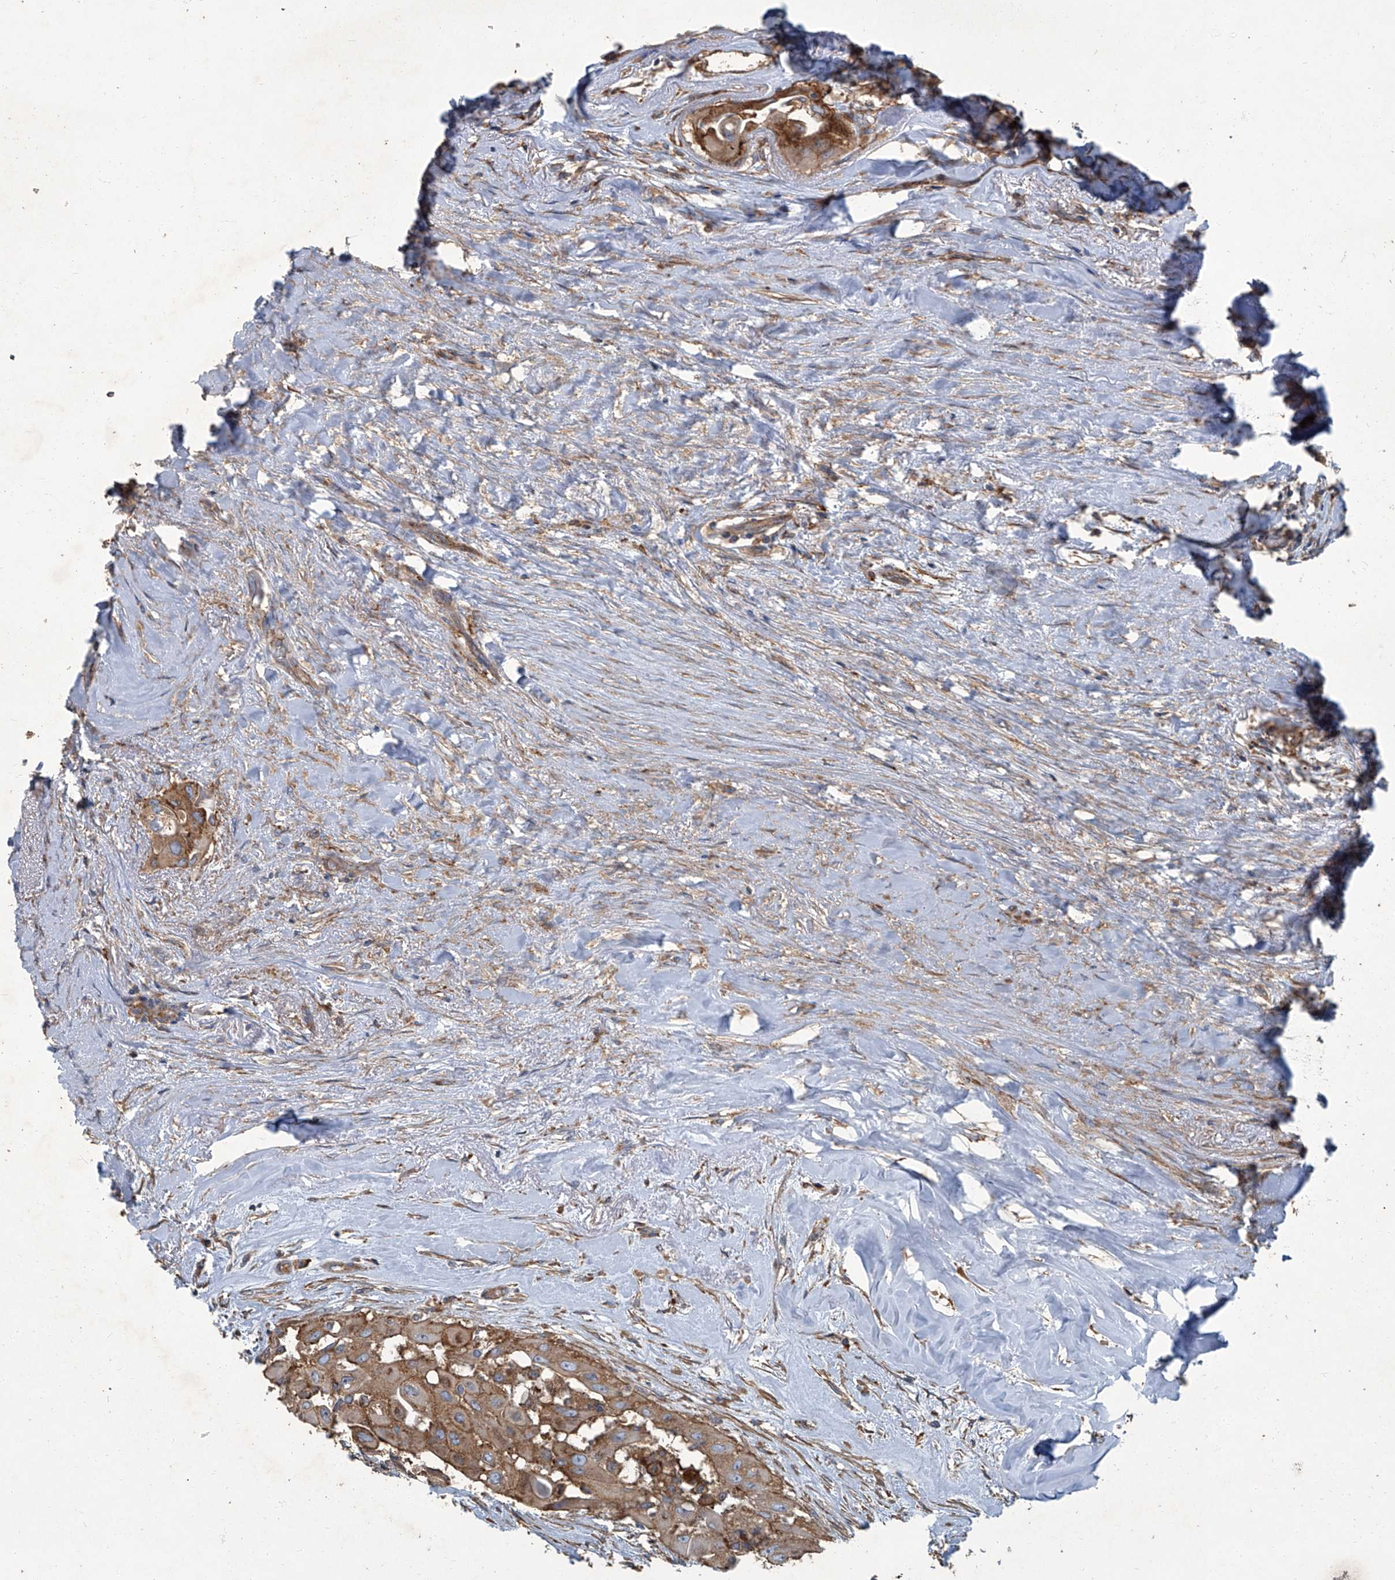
{"staining": {"intensity": "moderate", "quantity": ">75%", "location": "cytoplasmic/membranous"}, "tissue": "thyroid cancer", "cell_type": "Tumor cells", "image_type": "cancer", "snomed": [{"axis": "morphology", "description": "Papillary adenocarcinoma, NOS"}, {"axis": "topography", "description": "Thyroid gland"}], "caption": "Tumor cells reveal medium levels of moderate cytoplasmic/membranous positivity in about >75% of cells in human thyroid cancer (papillary adenocarcinoma).", "gene": "PIGH", "patient": {"sex": "female", "age": 59}}